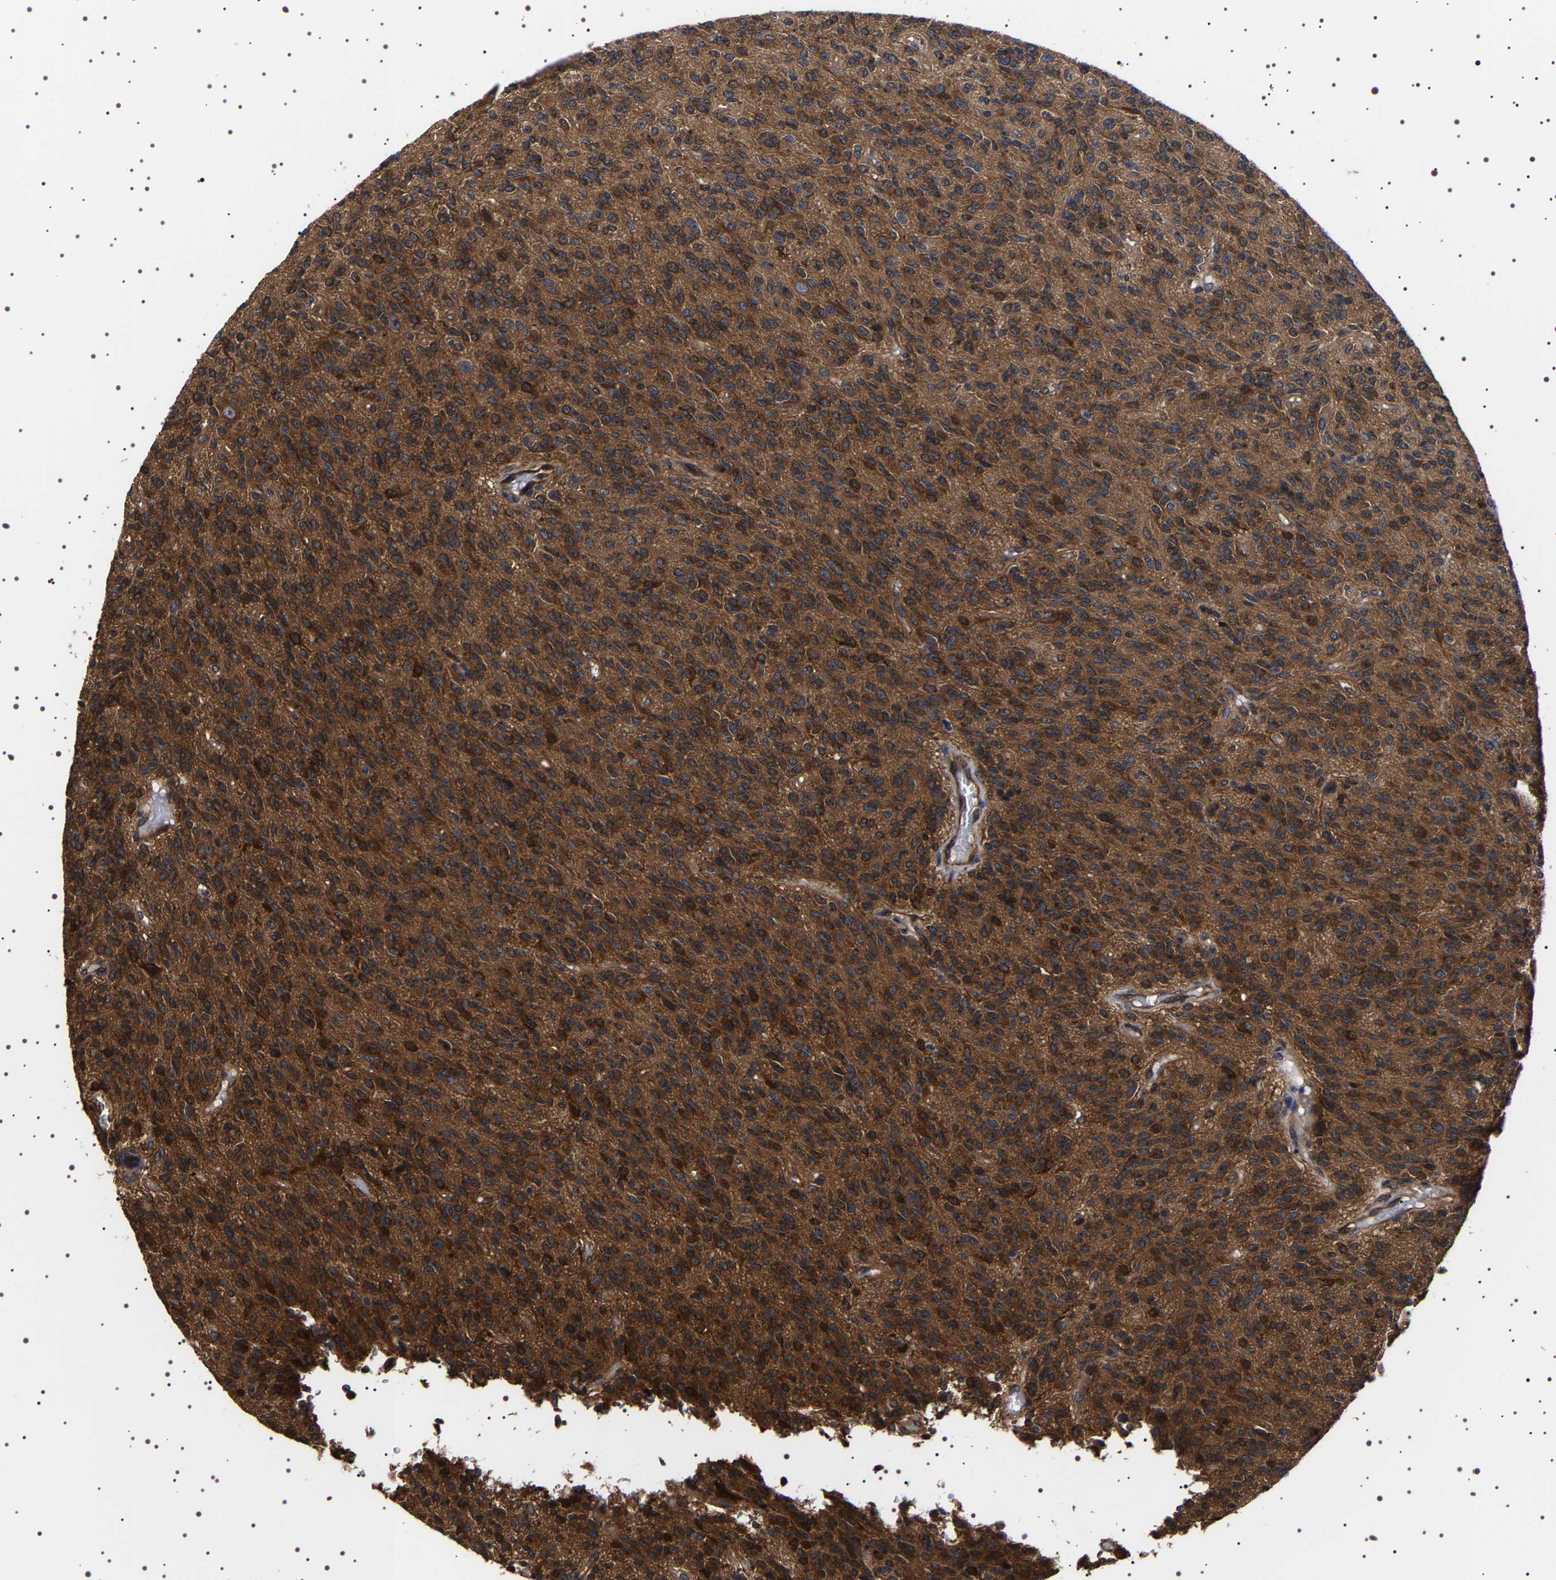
{"staining": {"intensity": "strong", "quantity": ">75%", "location": "cytoplasmic/membranous"}, "tissue": "glioma", "cell_type": "Tumor cells", "image_type": "cancer", "snomed": [{"axis": "morphology", "description": "Glioma, malignant, High grade"}, {"axis": "topography", "description": "Brain"}], "caption": "DAB (3,3'-diaminobenzidine) immunohistochemical staining of glioma demonstrates strong cytoplasmic/membranous protein positivity in about >75% of tumor cells. The staining was performed using DAB (3,3'-diaminobenzidine) to visualize the protein expression in brown, while the nuclei were stained in blue with hematoxylin (Magnification: 20x).", "gene": "DARS1", "patient": {"sex": "male", "age": 34}}